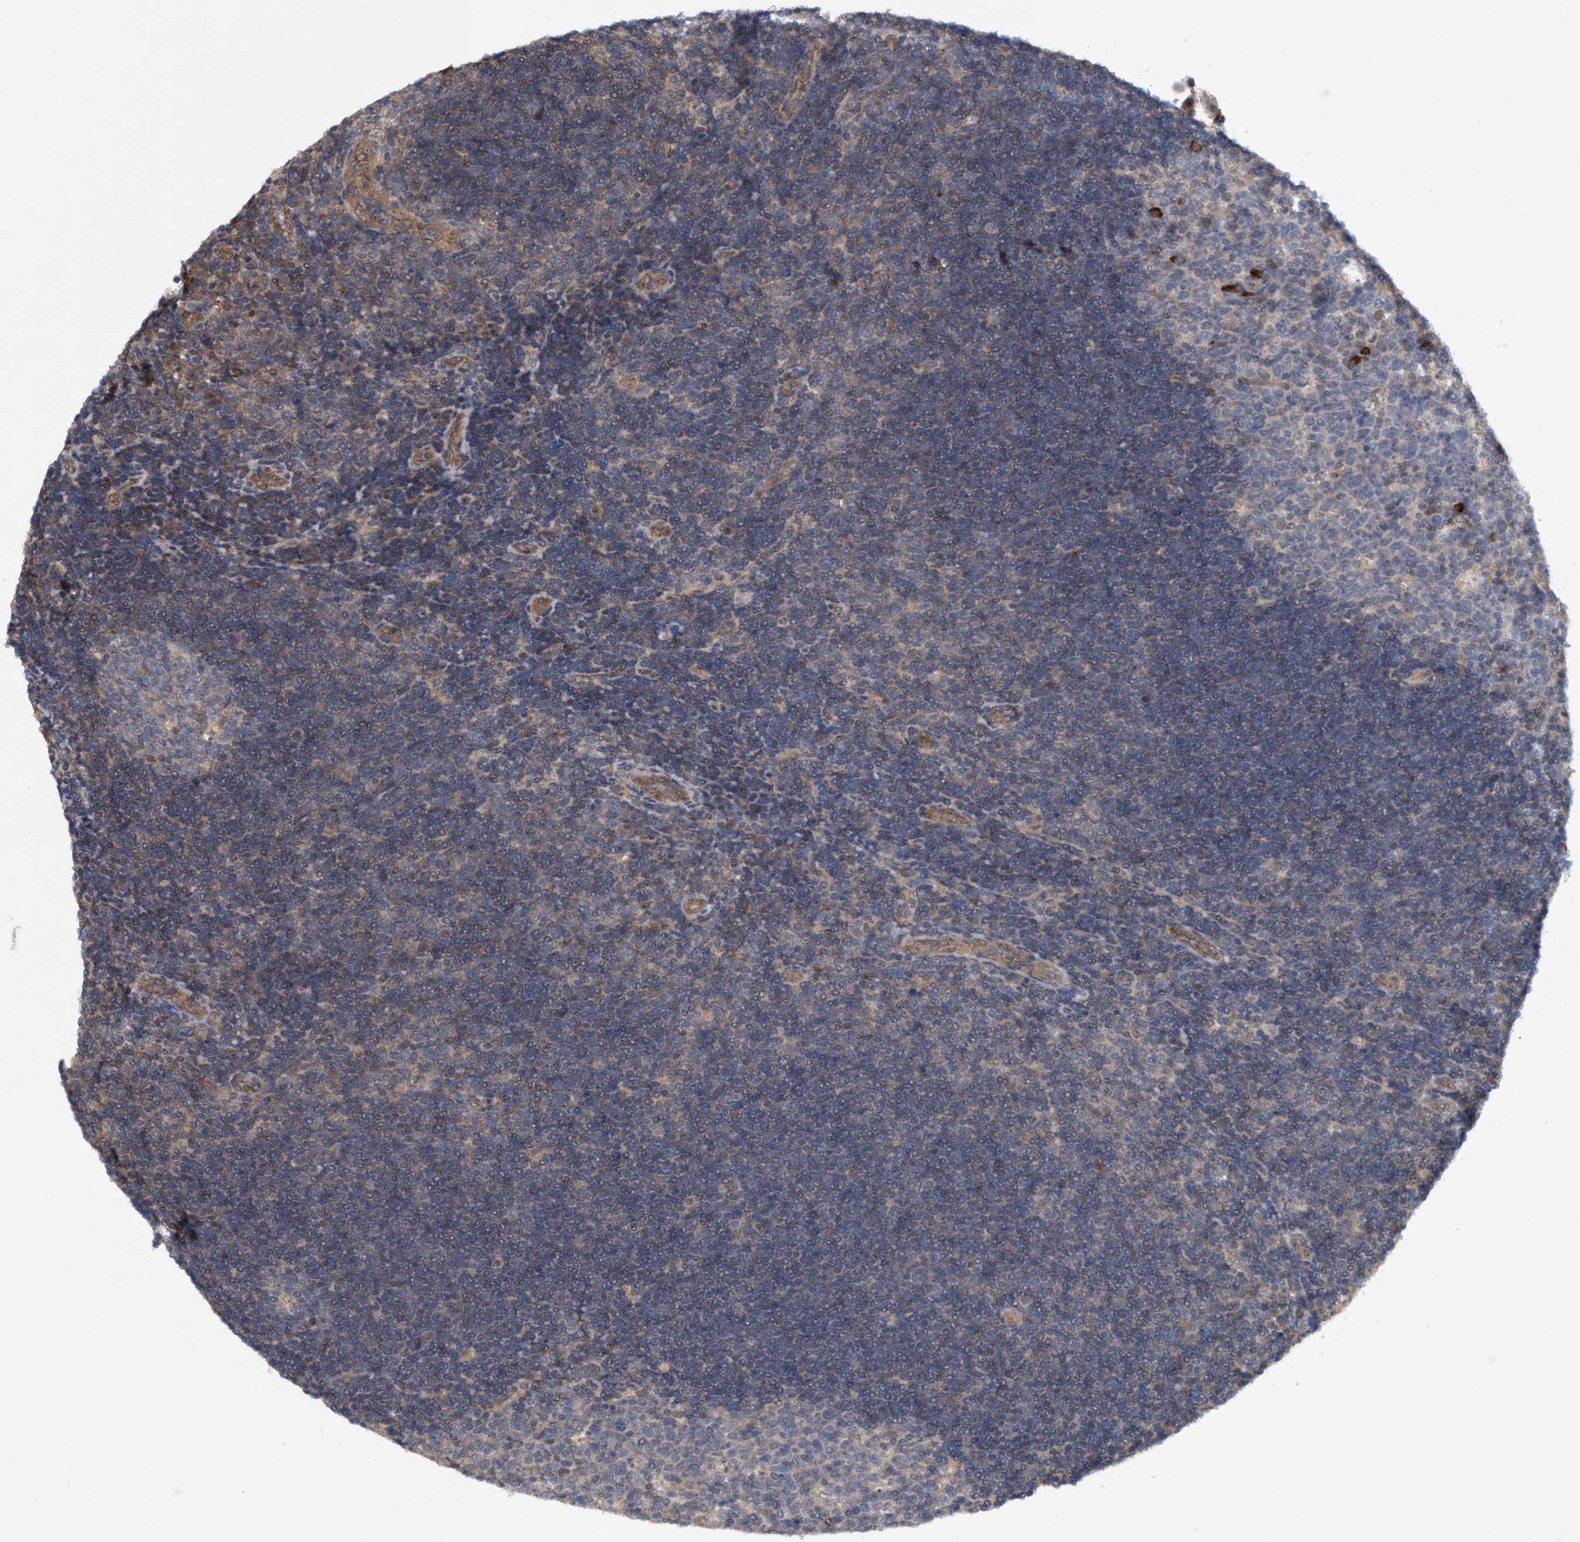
{"staining": {"intensity": "weak", "quantity": "<25%", "location": "cytoplasmic/membranous"}, "tissue": "lymph node", "cell_type": "Germinal center cells", "image_type": "normal", "snomed": [{"axis": "morphology", "description": "Normal tissue, NOS"}, {"axis": "topography", "description": "Lymph node"}, {"axis": "topography", "description": "Salivary gland"}], "caption": "Lymph node stained for a protein using IHC exhibits no staining germinal center cells.", "gene": "TRIM65", "patient": {"sex": "male", "age": 8}}